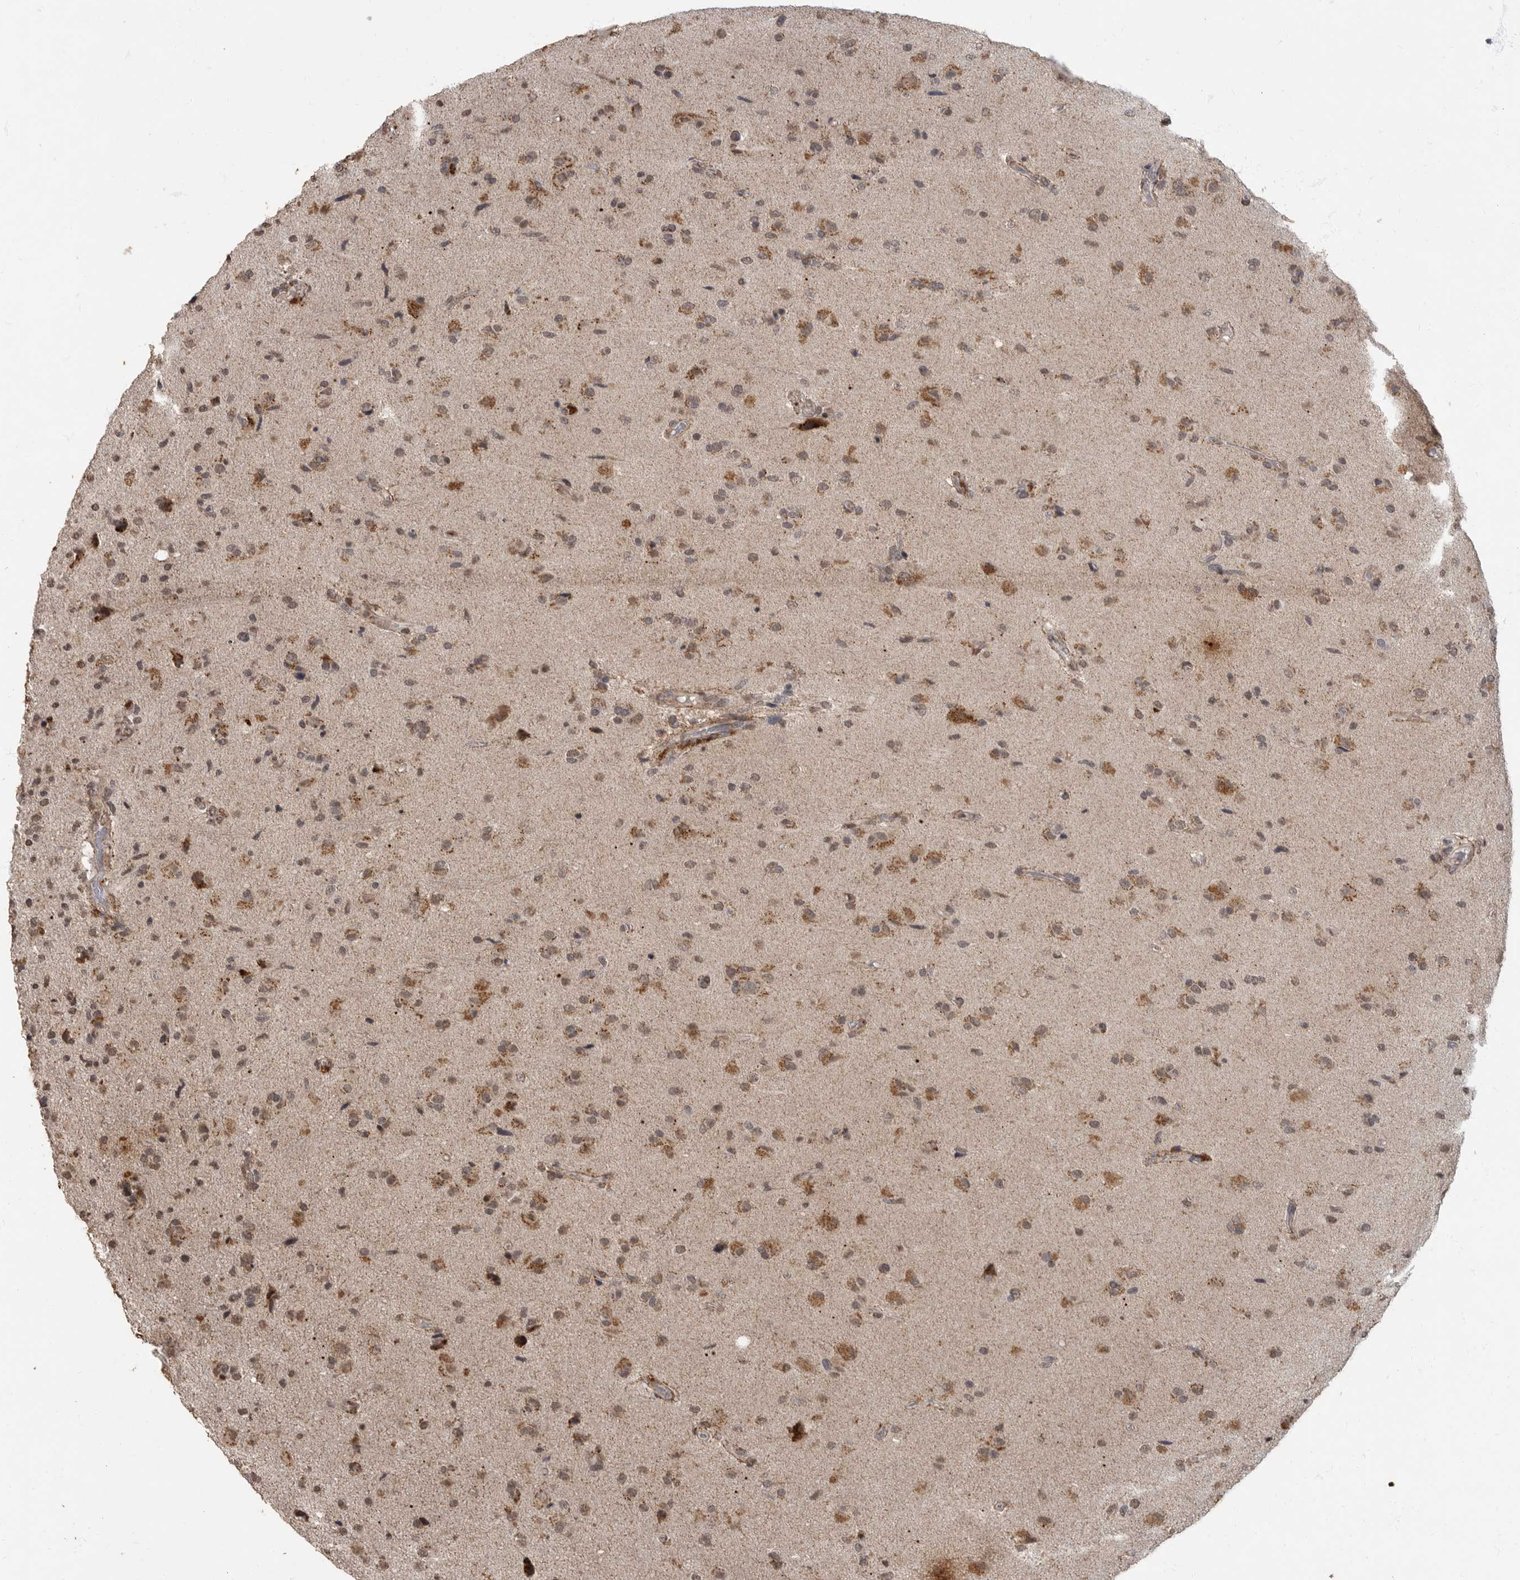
{"staining": {"intensity": "moderate", "quantity": ">75%", "location": "cytoplasmic/membranous,nuclear"}, "tissue": "glioma", "cell_type": "Tumor cells", "image_type": "cancer", "snomed": [{"axis": "morphology", "description": "Glioma, malignant, High grade"}, {"axis": "topography", "description": "Brain"}], "caption": "A brown stain shows moderate cytoplasmic/membranous and nuclear expression of a protein in high-grade glioma (malignant) tumor cells.", "gene": "MAFG", "patient": {"sex": "male", "age": 72}}